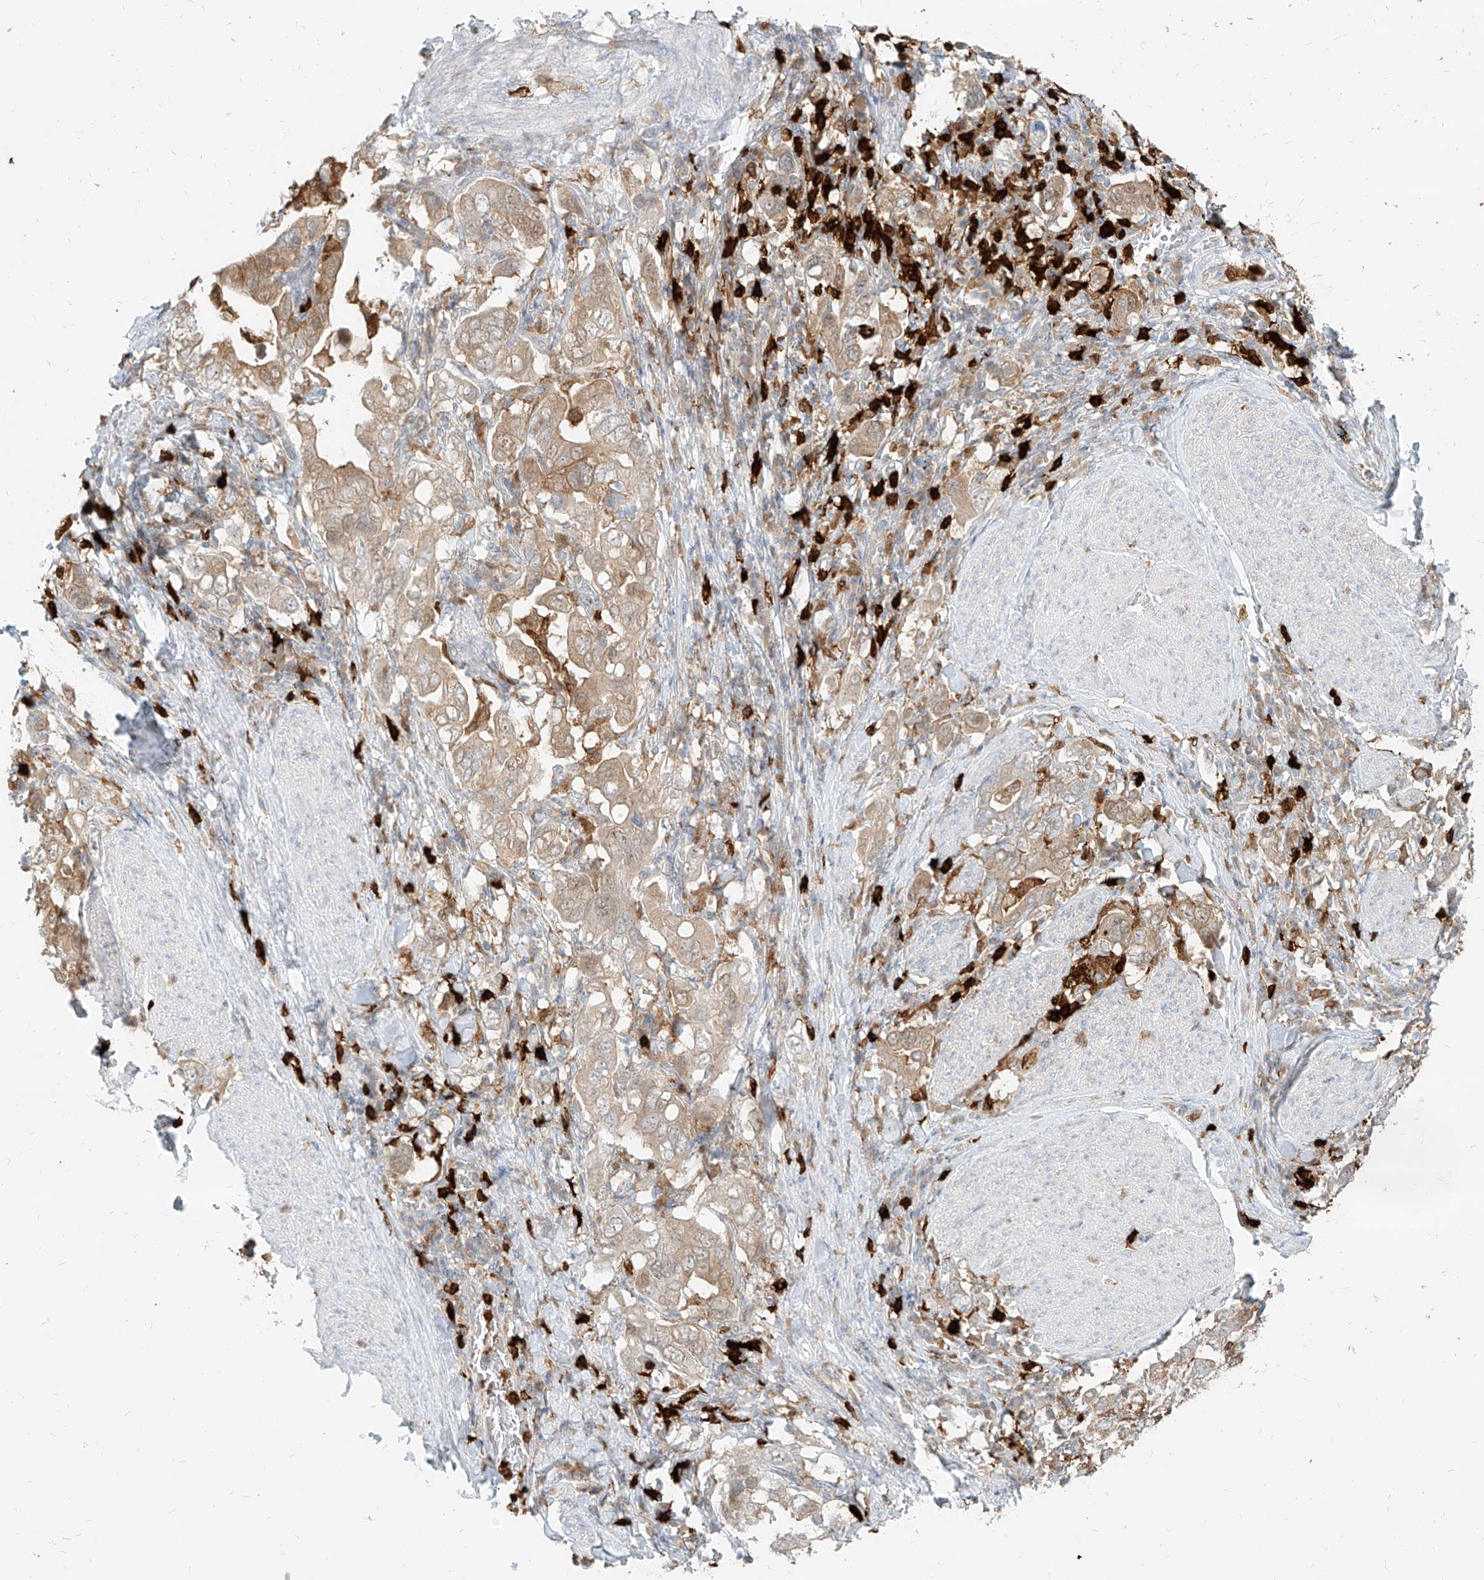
{"staining": {"intensity": "weak", "quantity": ">75%", "location": "cytoplasmic/membranous"}, "tissue": "stomach cancer", "cell_type": "Tumor cells", "image_type": "cancer", "snomed": [{"axis": "morphology", "description": "Adenocarcinoma, NOS"}, {"axis": "topography", "description": "Stomach, upper"}], "caption": "The photomicrograph exhibits a brown stain indicating the presence of a protein in the cytoplasmic/membranous of tumor cells in adenocarcinoma (stomach). The staining is performed using DAB (3,3'-diaminobenzidine) brown chromogen to label protein expression. The nuclei are counter-stained blue using hematoxylin.", "gene": "PGD", "patient": {"sex": "male", "age": 62}}